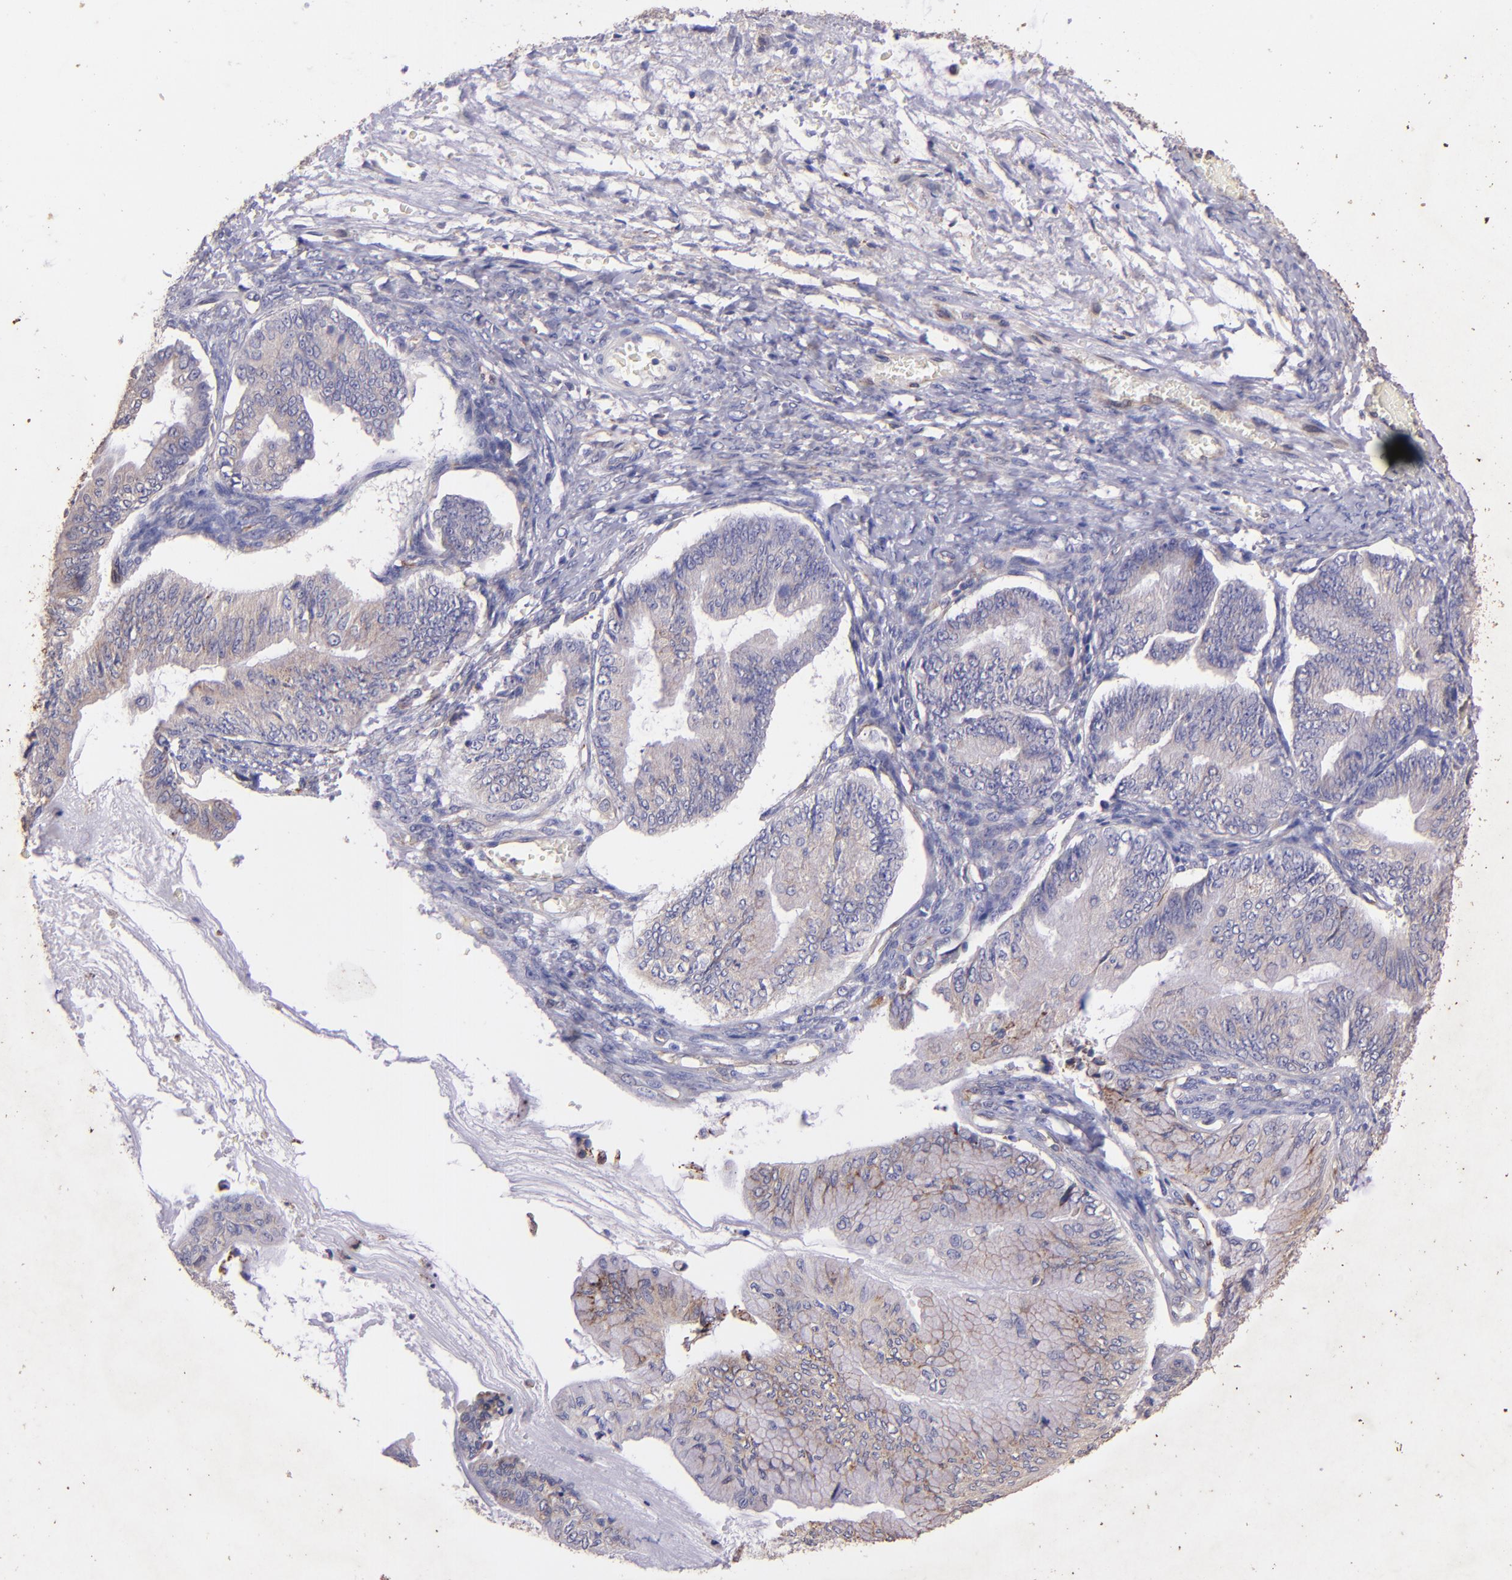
{"staining": {"intensity": "weak", "quantity": "25%-75%", "location": "cytoplasmic/membranous"}, "tissue": "ovarian cancer", "cell_type": "Tumor cells", "image_type": "cancer", "snomed": [{"axis": "morphology", "description": "Cystadenocarcinoma, mucinous, NOS"}, {"axis": "topography", "description": "Ovary"}], "caption": "IHC staining of mucinous cystadenocarcinoma (ovarian), which shows low levels of weak cytoplasmic/membranous positivity in approximately 25%-75% of tumor cells indicating weak cytoplasmic/membranous protein staining. The staining was performed using DAB (brown) for protein detection and nuclei were counterstained in hematoxylin (blue).", "gene": "RET", "patient": {"sex": "female", "age": 36}}